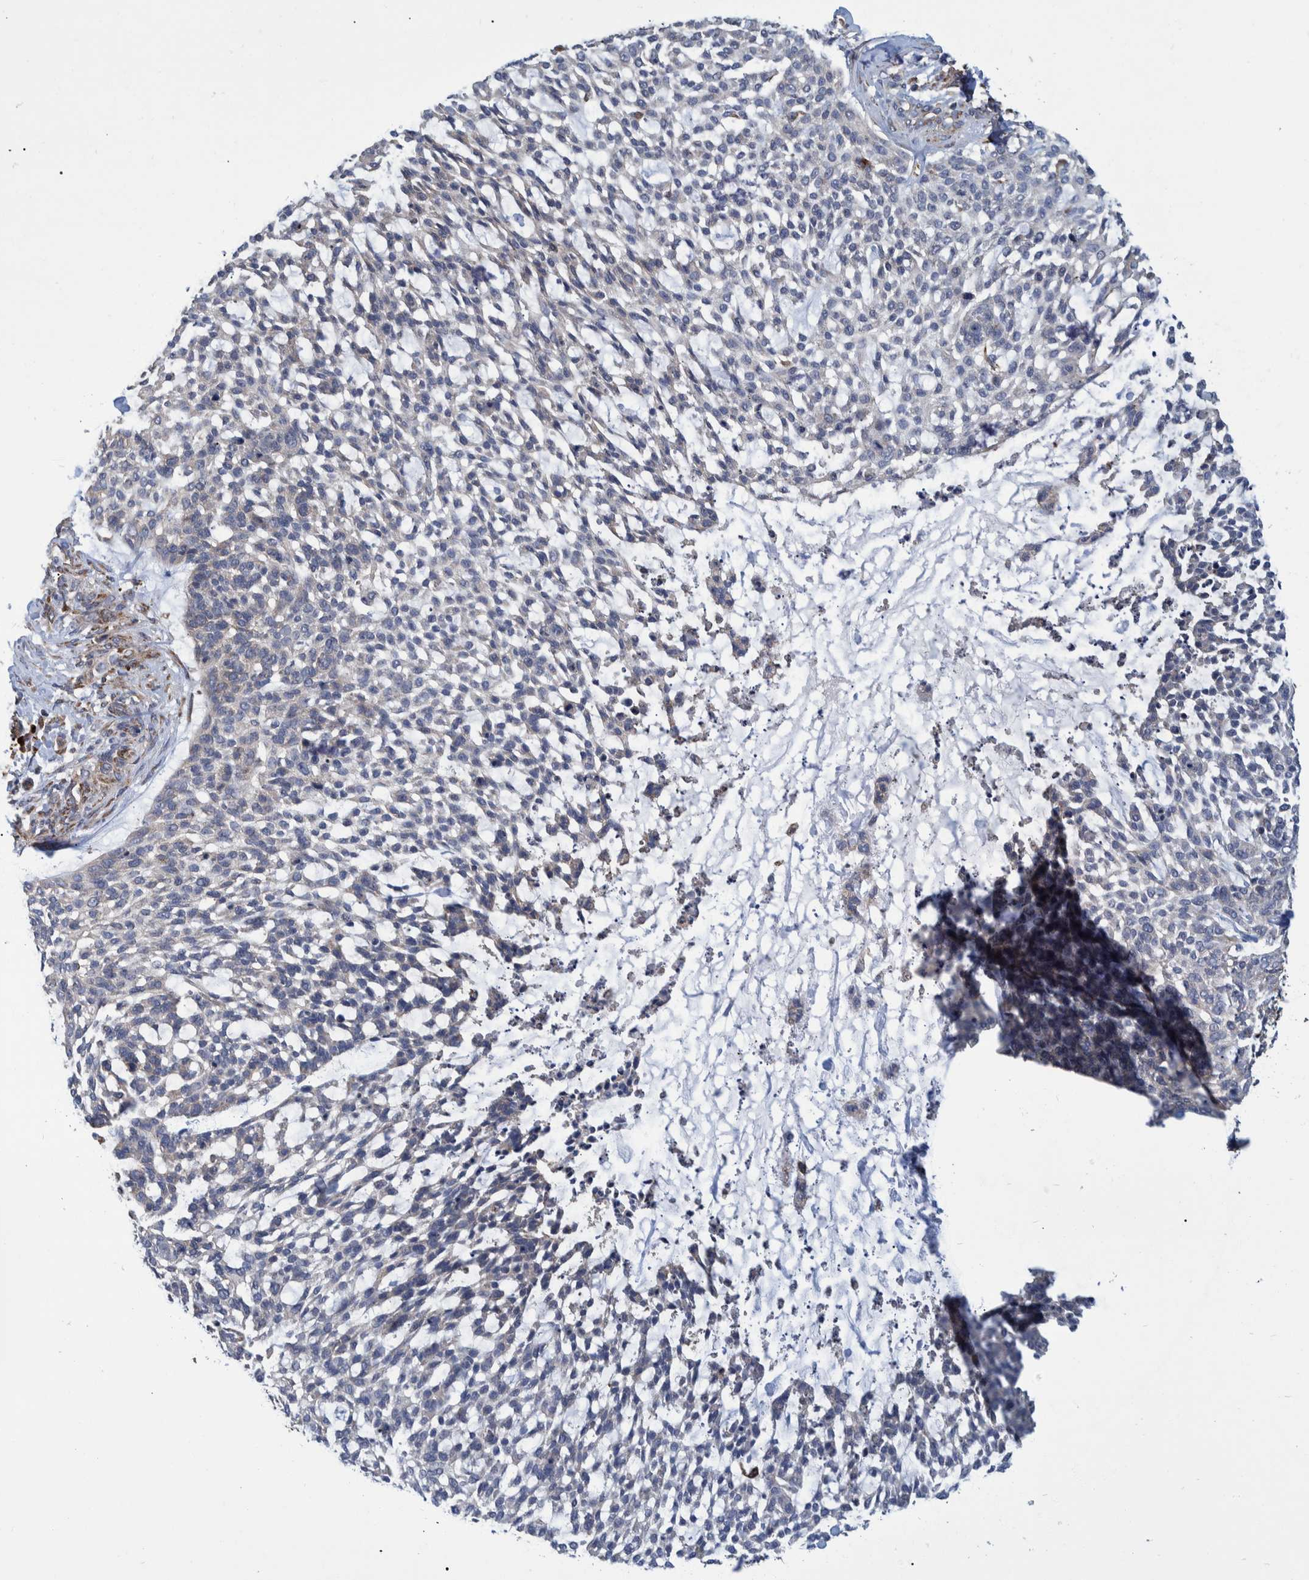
{"staining": {"intensity": "weak", "quantity": "<25%", "location": "cytoplasmic/membranous"}, "tissue": "skin cancer", "cell_type": "Tumor cells", "image_type": "cancer", "snomed": [{"axis": "morphology", "description": "Basal cell carcinoma"}, {"axis": "topography", "description": "Skin"}], "caption": "This micrograph is of basal cell carcinoma (skin) stained with immunohistochemistry to label a protein in brown with the nuclei are counter-stained blue. There is no staining in tumor cells. (IHC, brightfield microscopy, high magnification).", "gene": "SPAG5", "patient": {"sex": "female", "age": 64}}